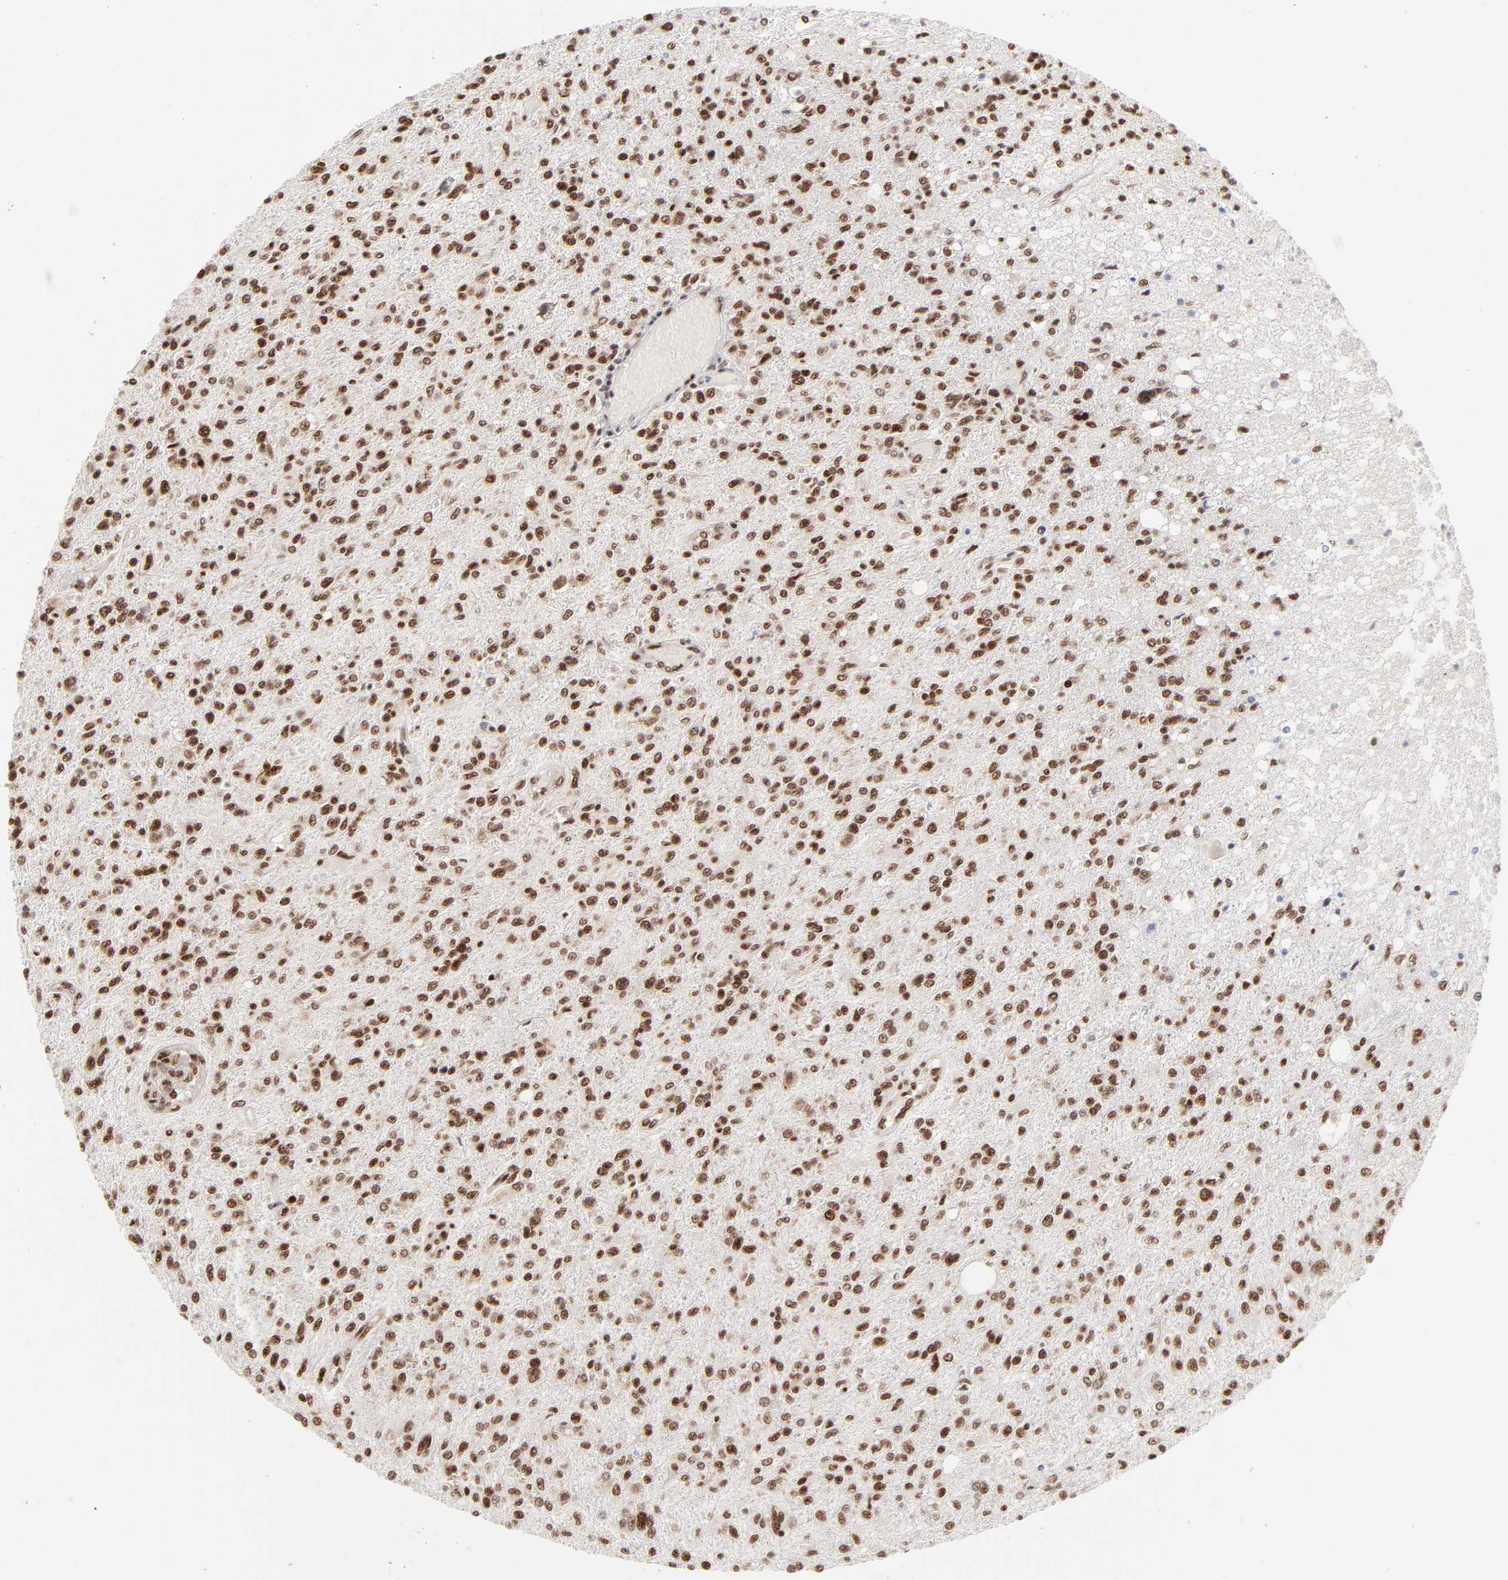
{"staining": {"intensity": "strong", "quantity": ">75%", "location": "nuclear"}, "tissue": "glioma", "cell_type": "Tumor cells", "image_type": "cancer", "snomed": [{"axis": "morphology", "description": "Glioma, malignant, High grade"}, {"axis": "topography", "description": "Cerebral cortex"}], "caption": "About >75% of tumor cells in human glioma show strong nuclear protein positivity as visualized by brown immunohistochemical staining.", "gene": "TARDBP", "patient": {"sex": "male", "age": 76}}